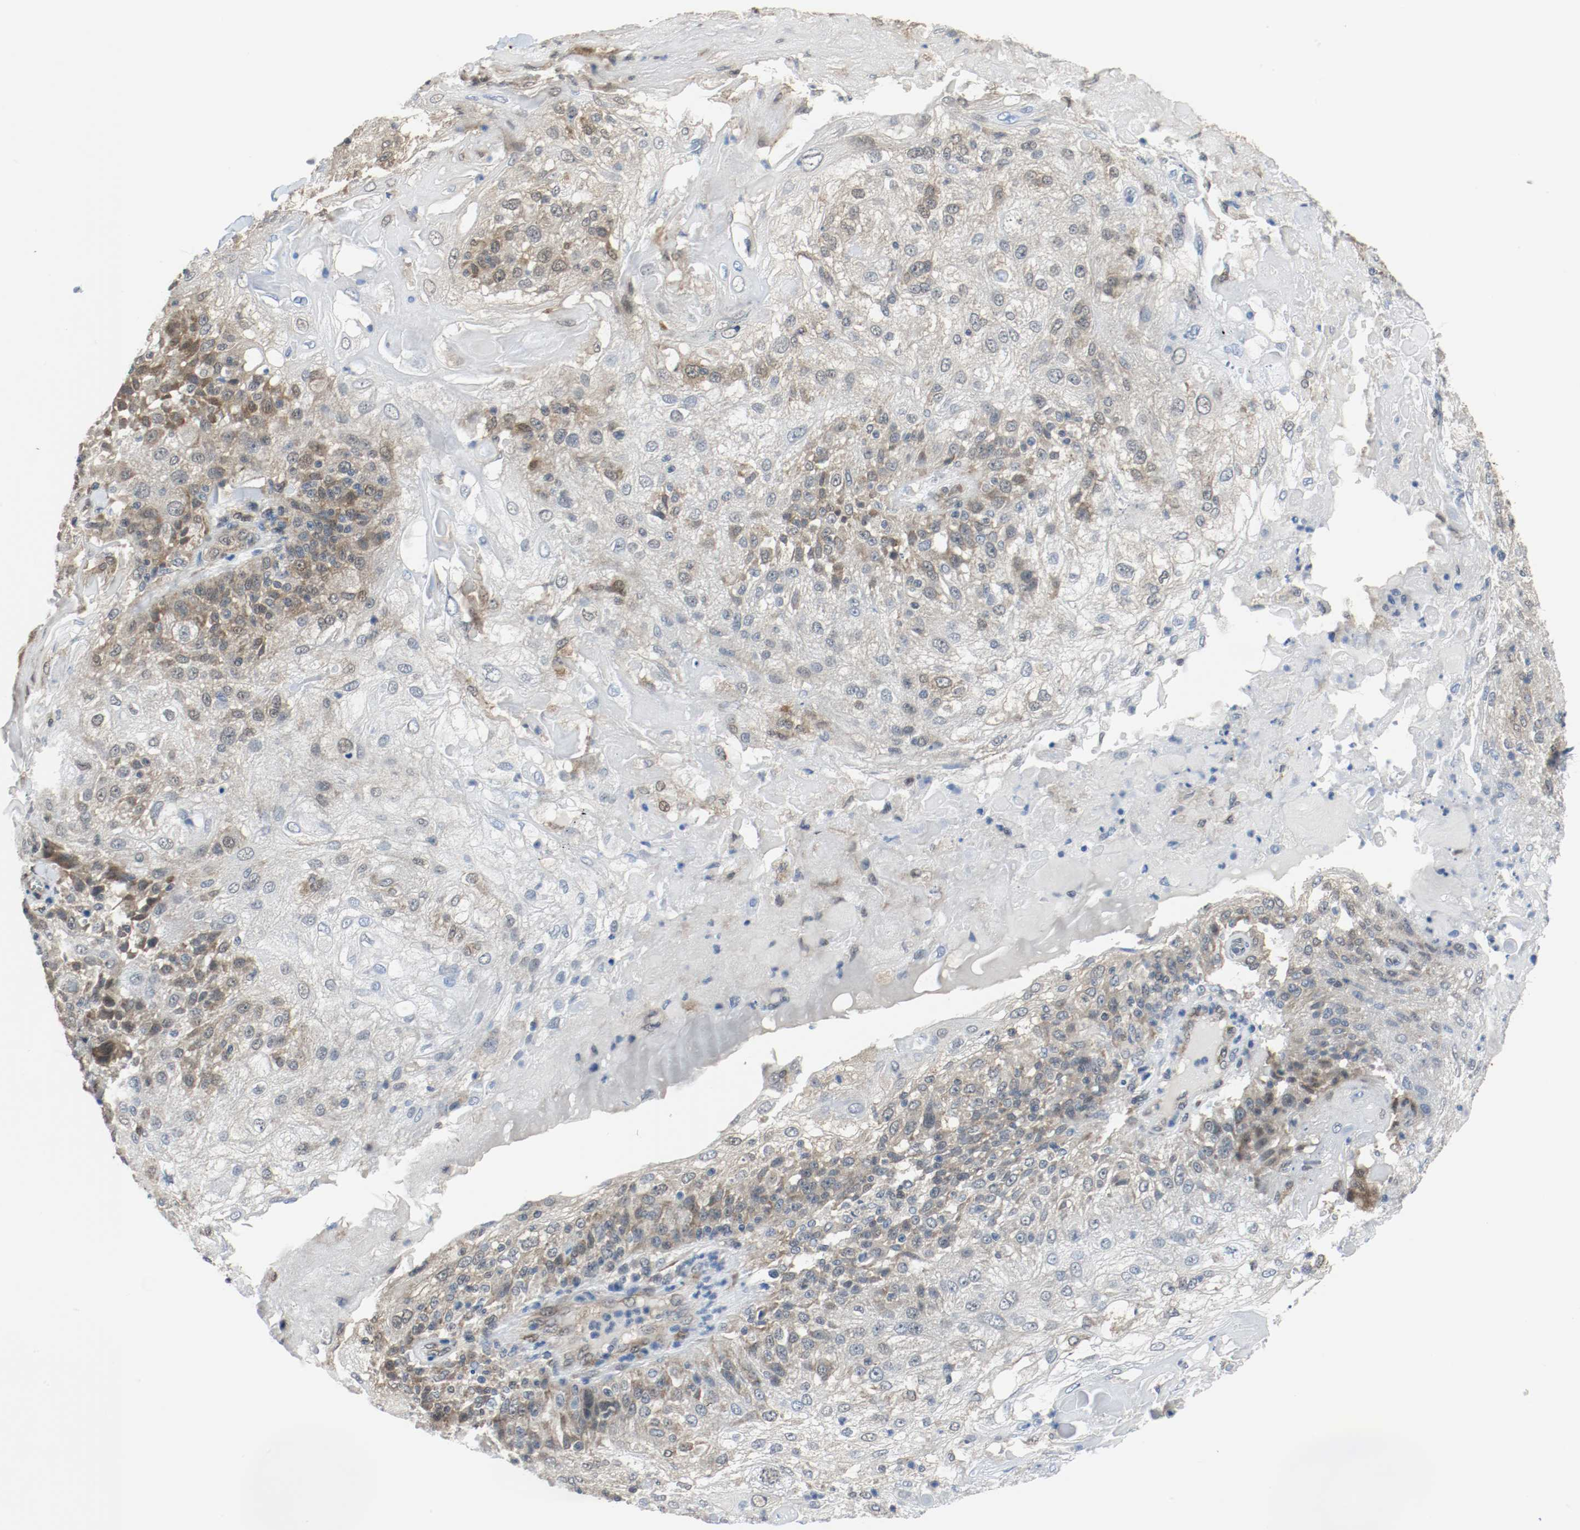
{"staining": {"intensity": "weak", "quantity": ">75%", "location": "cytoplasmic/membranous,nuclear"}, "tissue": "skin cancer", "cell_type": "Tumor cells", "image_type": "cancer", "snomed": [{"axis": "morphology", "description": "Normal tissue, NOS"}, {"axis": "morphology", "description": "Squamous cell carcinoma, NOS"}, {"axis": "topography", "description": "Skin"}], "caption": "Immunohistochemistry micrograph of squamous cell carcinoma (skin) stained for a protein (brown), which demonstrates low levels of weak cytoplasmic/membranous and nuclear positivity in approximately >75% of tumor cells.", "gene": "PPME1", "patient": {"sex": "female", "age": 83}}